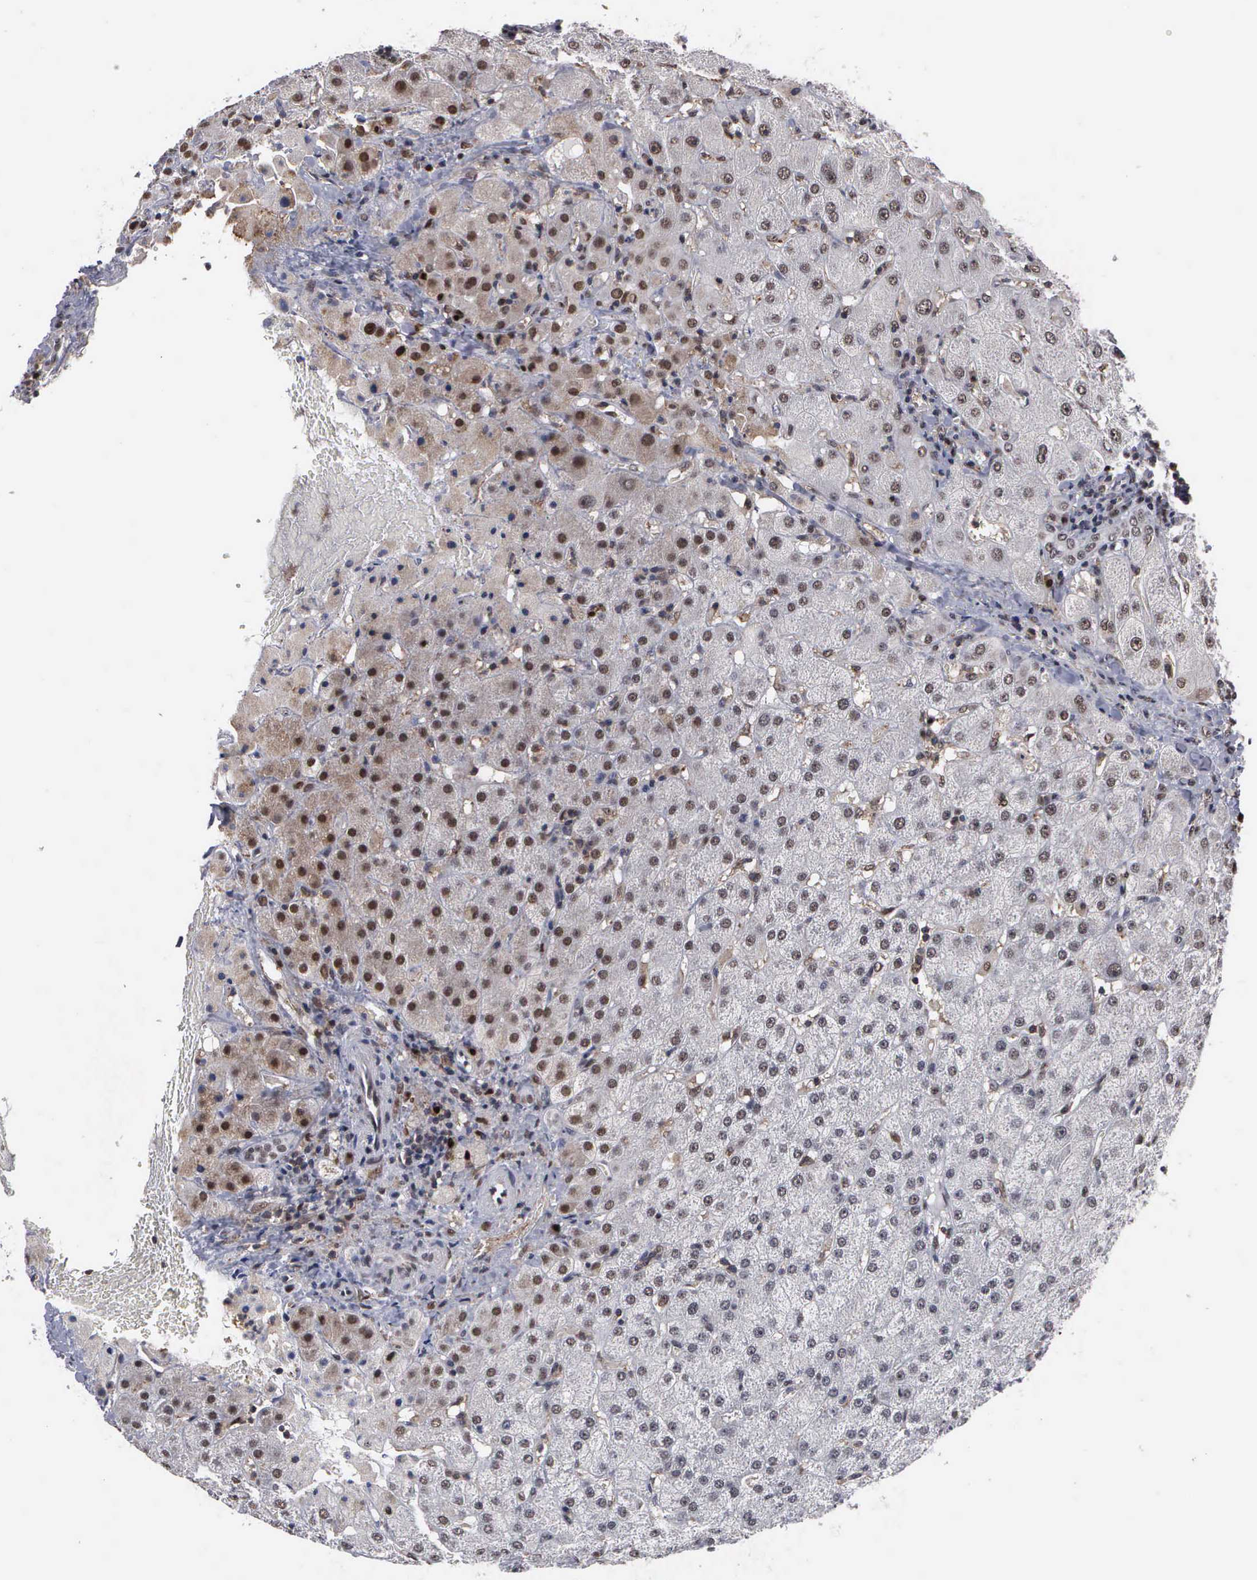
{"staining": {"intensity": "weak", "quantity": "<25%", "location": "nuclear"}, "tissue": "liver", "cell_type": "Cholangiocytes", "image_type": "normal", "snomed": [{"axis": "morphology", "description": "Normal tissue, NOS"}, {"axis": "topography", "description": "Liver"}], "caption": "Immunohistochemistry (IHC) photomicrograph of unremarkable liver: liver stained with DAB exhibits no significant protein positivity in cholangiocytes.", "gene": "TRMT5", "patient": {"sex": "female", "age": 79}}